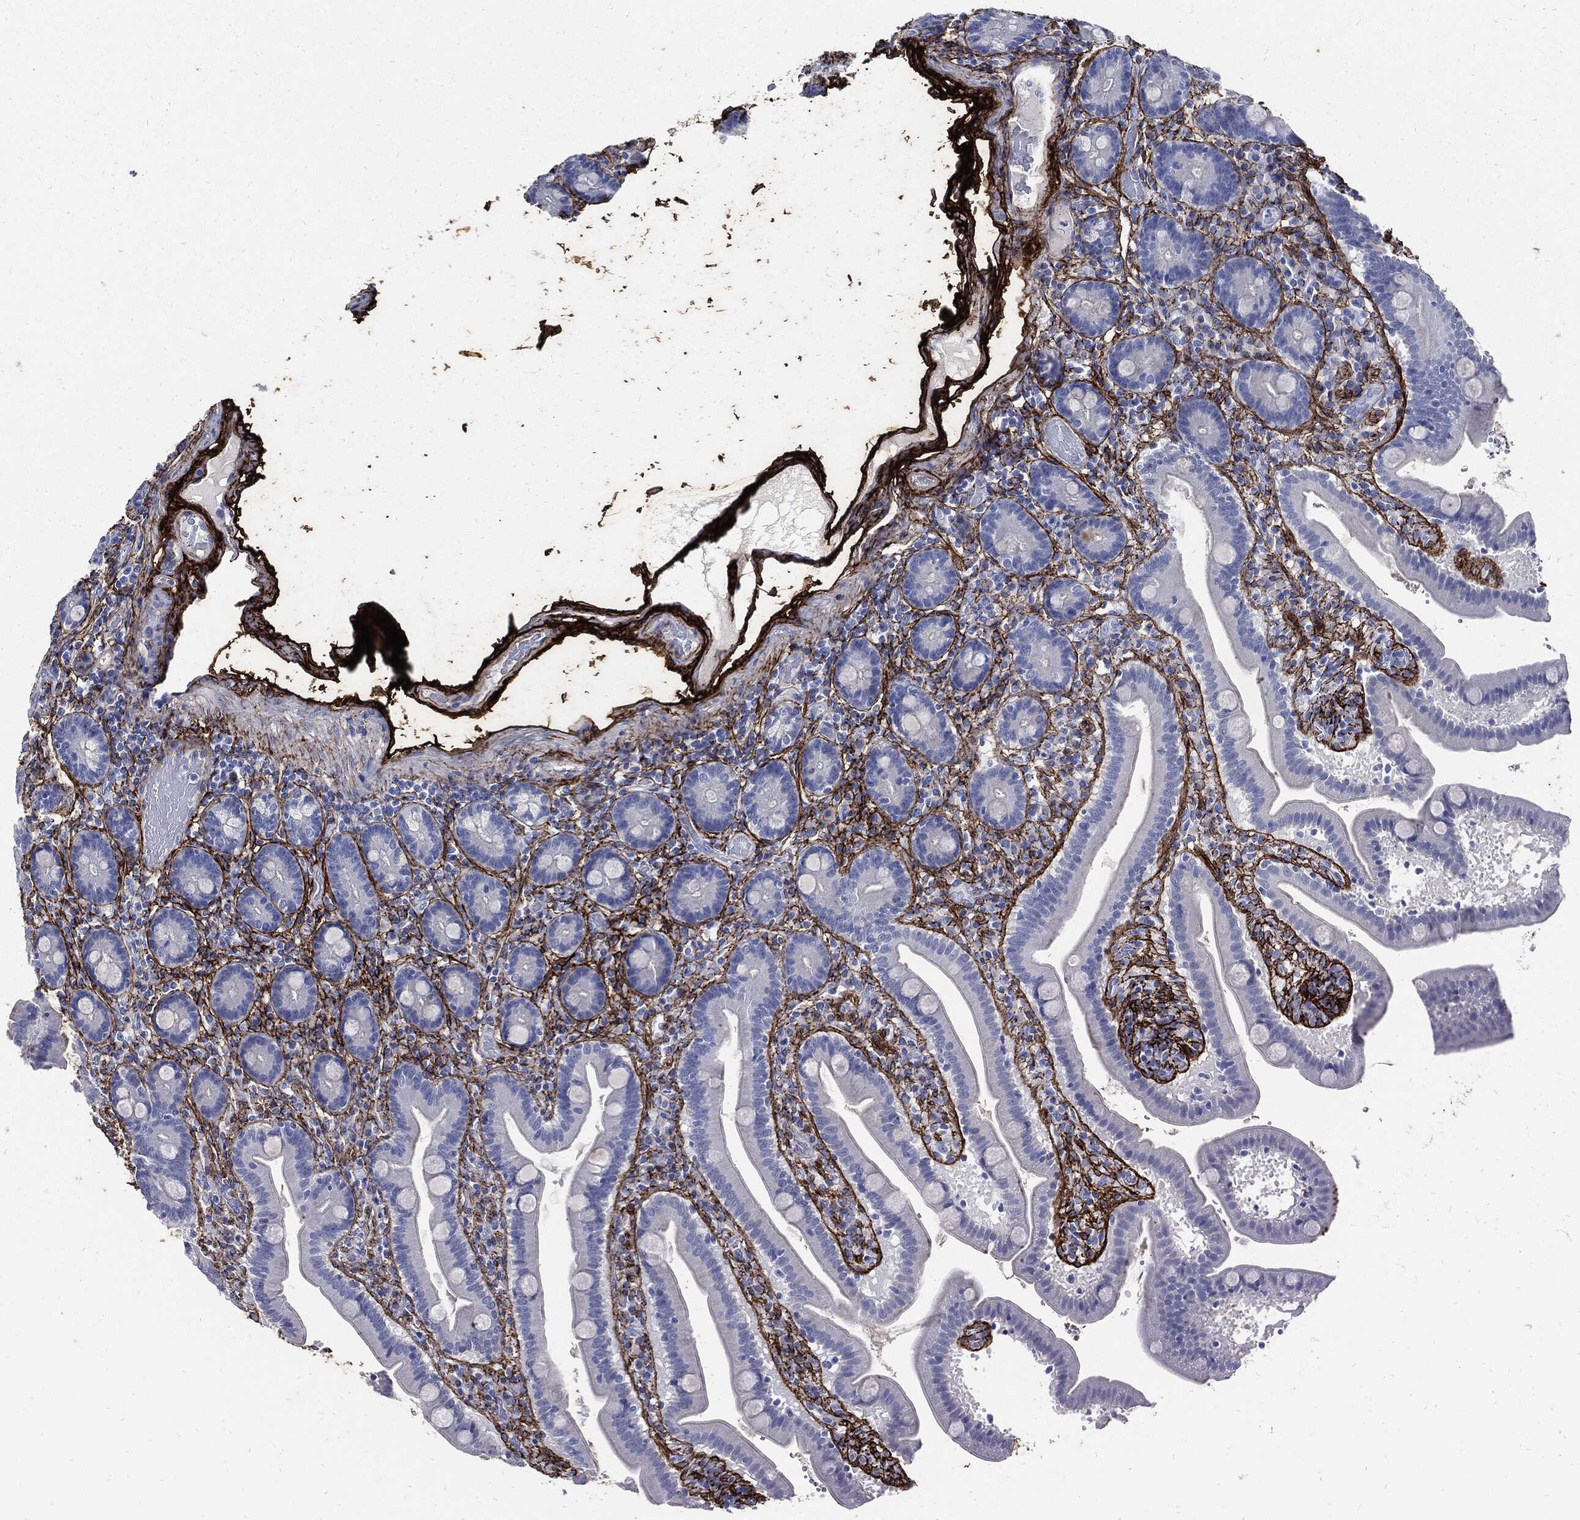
{"staining": {"intensity": "negative", "quantity": "none", "location": "none"}, "tissue": "small intestine", "cell_type": "Glandular cells", "image_type": "normal", "snomed": [{"axis": "morphology", "description": "Normal tissue, NOS"}, {"axis": "topography", "description": "Small intestine"}], "caption": "Unremarkable small intestine was stained to show a protein in brown. There is no significant positivity in glandular cells.", "gene": "FBN1", "patient": {"sex": "male", "age": 66}}